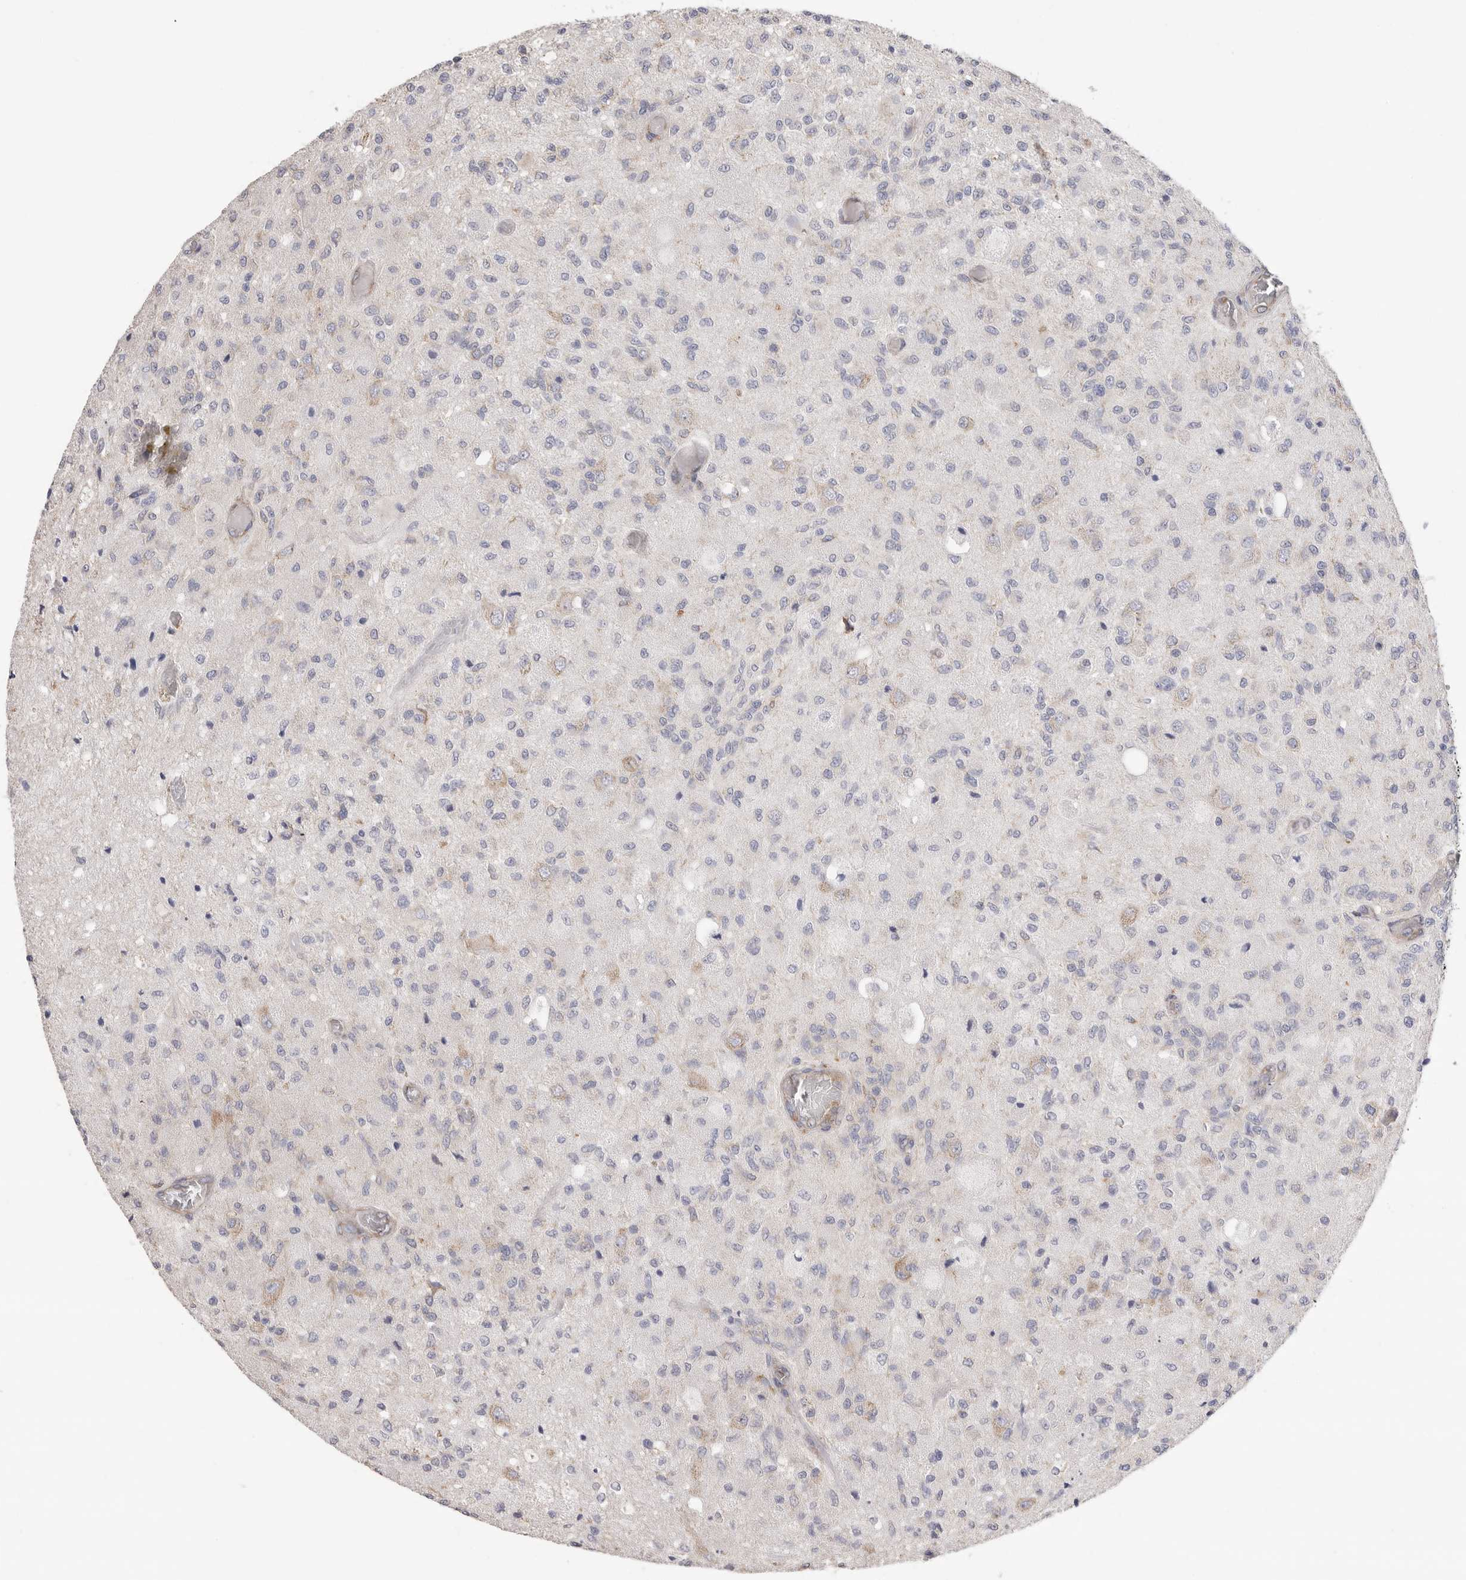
{"staining": {"intensity": "negative", "quantity": "none", "location": "none"}, "tissue": "glioma", "cell_type": "Tumor cells", "image_type": "cancer", "snomed": [{"axis": "morphology", "description": "Normal tissue, NOS"}, {"axis": "morphology", "description": "Glioma, malignant, High grade"}, {"axis": "topography", "description": "Cerebral cortex"}], "caption": "Tumor cells are negative for protein expression in human glioma. (Immunohistochemistry (ihc), brightfield microscopy, high magnification).", "gene": "SERBP1", "patient": {"sex": "male", "age": 77}}